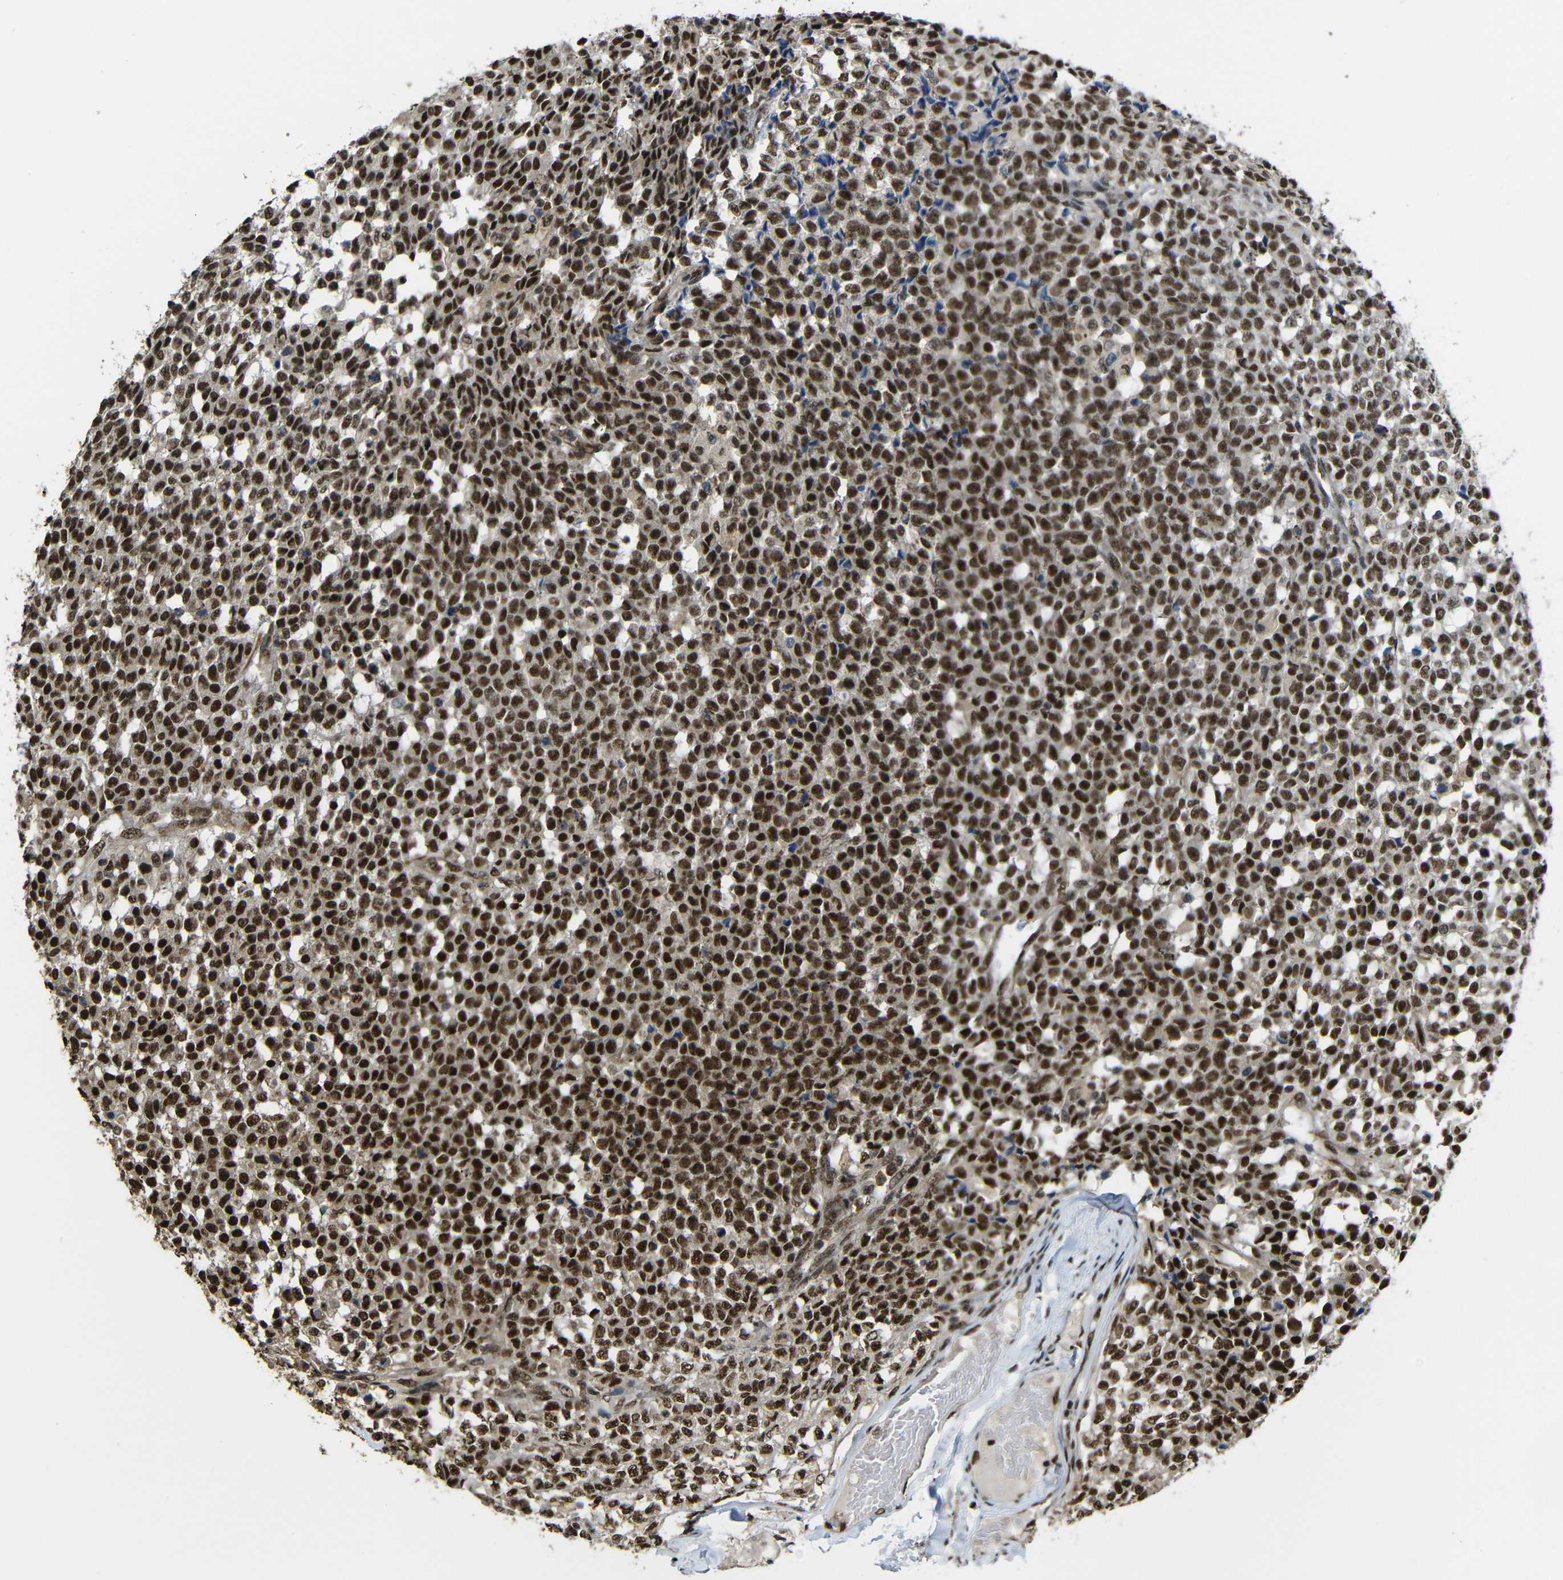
{"staining": {"intensity": "strong", "quantity": ">75%", "location": "cytoplasmic/membranous,nuclear"}, "tissue": "testis cancer", "cell_type": "Tumor cells", "image_type": "cancer", "snomed": [{"axis": "morphology", "description": "Seminoma, NOS"}, {"axis": "topography", "description": "Testis"}], "caption": "Strong cytoplasmic/membranous and nuclear protein staining is present in approximately >75% of tumor cells in seminoma (testis). The protein of interest is shown in brown color, while the nuclei are stained blue.", "gene": "TCF7L2", "patient": {"sex": "male", "age": 59}}